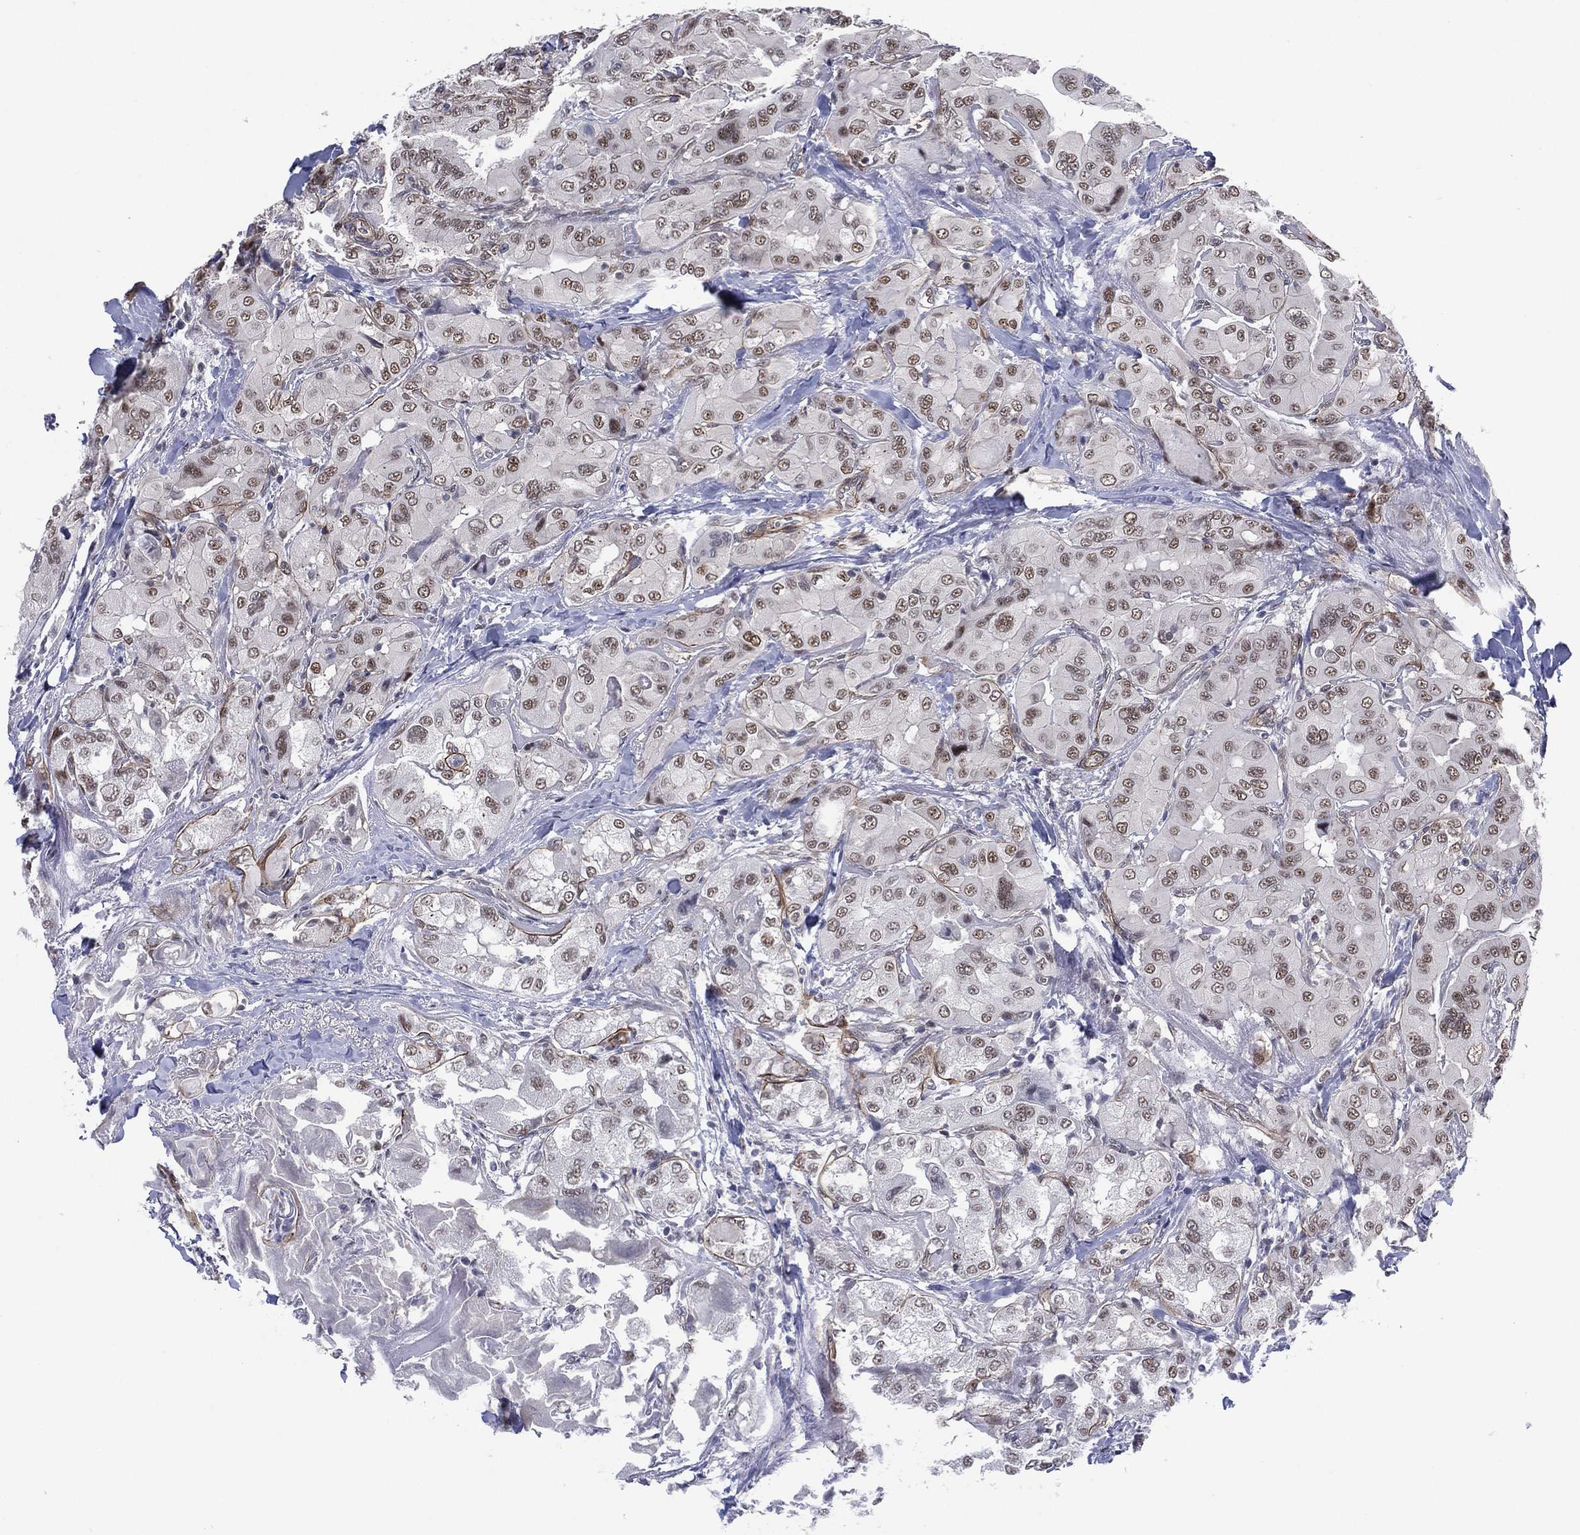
{"staining": {"intensity": "moderate", "quantity": "25%-75%", "location": "nuclear"}, "tissue": "thyroid cancer", "cell_type": "Tumor cells", "image_type": "cancer", "snomed": [{"axis": "morphology", "description": "Normal tissue, NOS"}, {"axis": "morphology", "description": "Papillary adenocarcinoma, NOS"}, {"axis": "topography", "description": "Thyroid gland"}], "caption": "Immunohistochemical staining of human thyroid papillary adenocarcinoma exhibits moderate nuclear protein positivity in approximately 25%-75% of tumor cells.", "gene": "GSE1", "patient": {"sex": "female", "age": 66}}